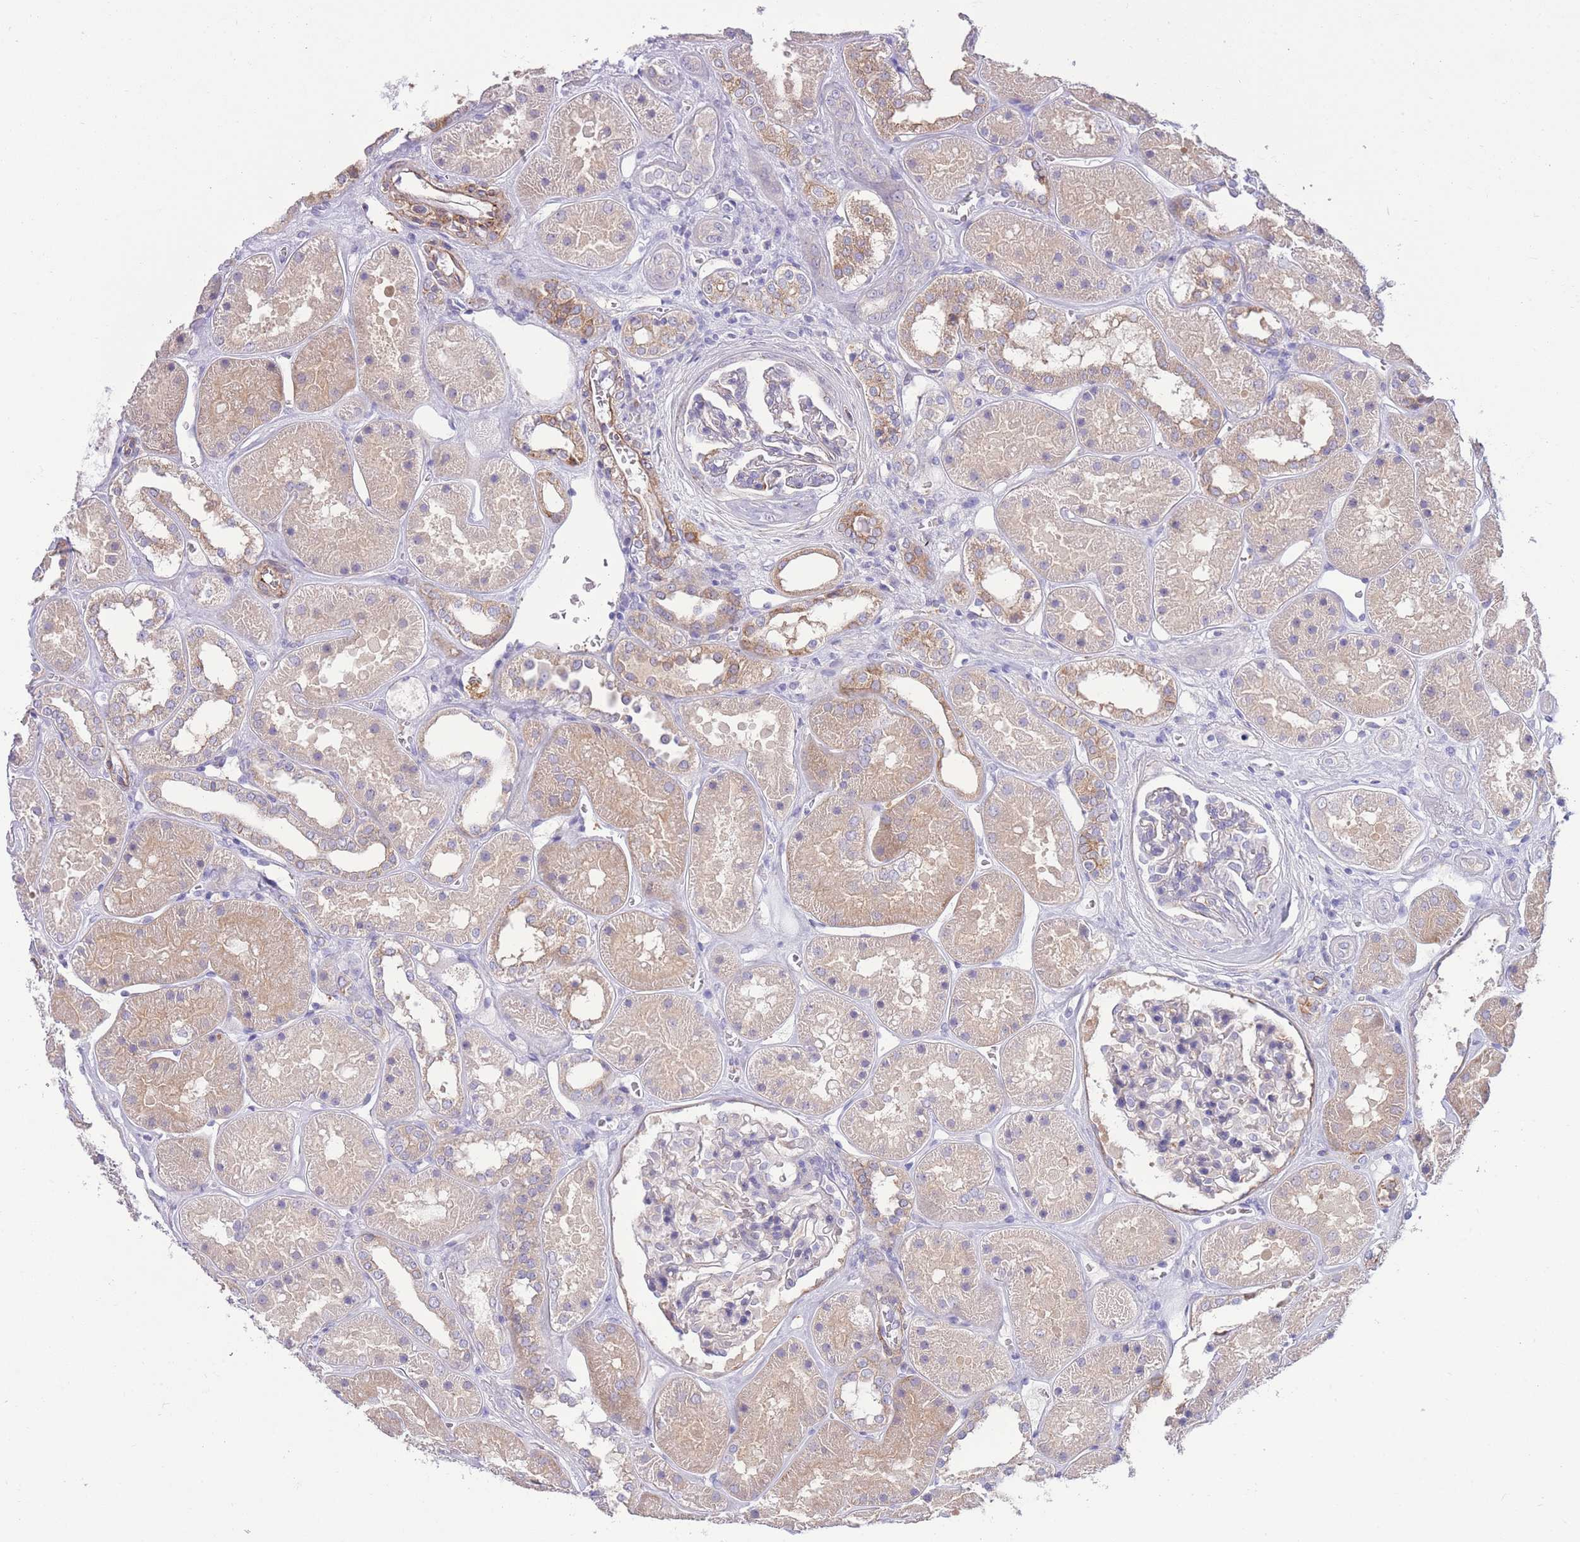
{"staining": {"intensity": "negative", "quantity": "none", "location": "none"}, "tissue": "kidney", "cell_type": "Cells in glomeruli", "image_type": "normal", "snomed": [{"axis": "morphology", "description": "Normal tissue, NOS"}, {"axis": "topography", "description": "Kidney"}], "caption": "Immunohistochemistry (IHC) of unremarkable human kidney reveals no positivity in cells in glomeruli.", "gene": "RGS11", "patient": {"sex": "female", "age": 41}}